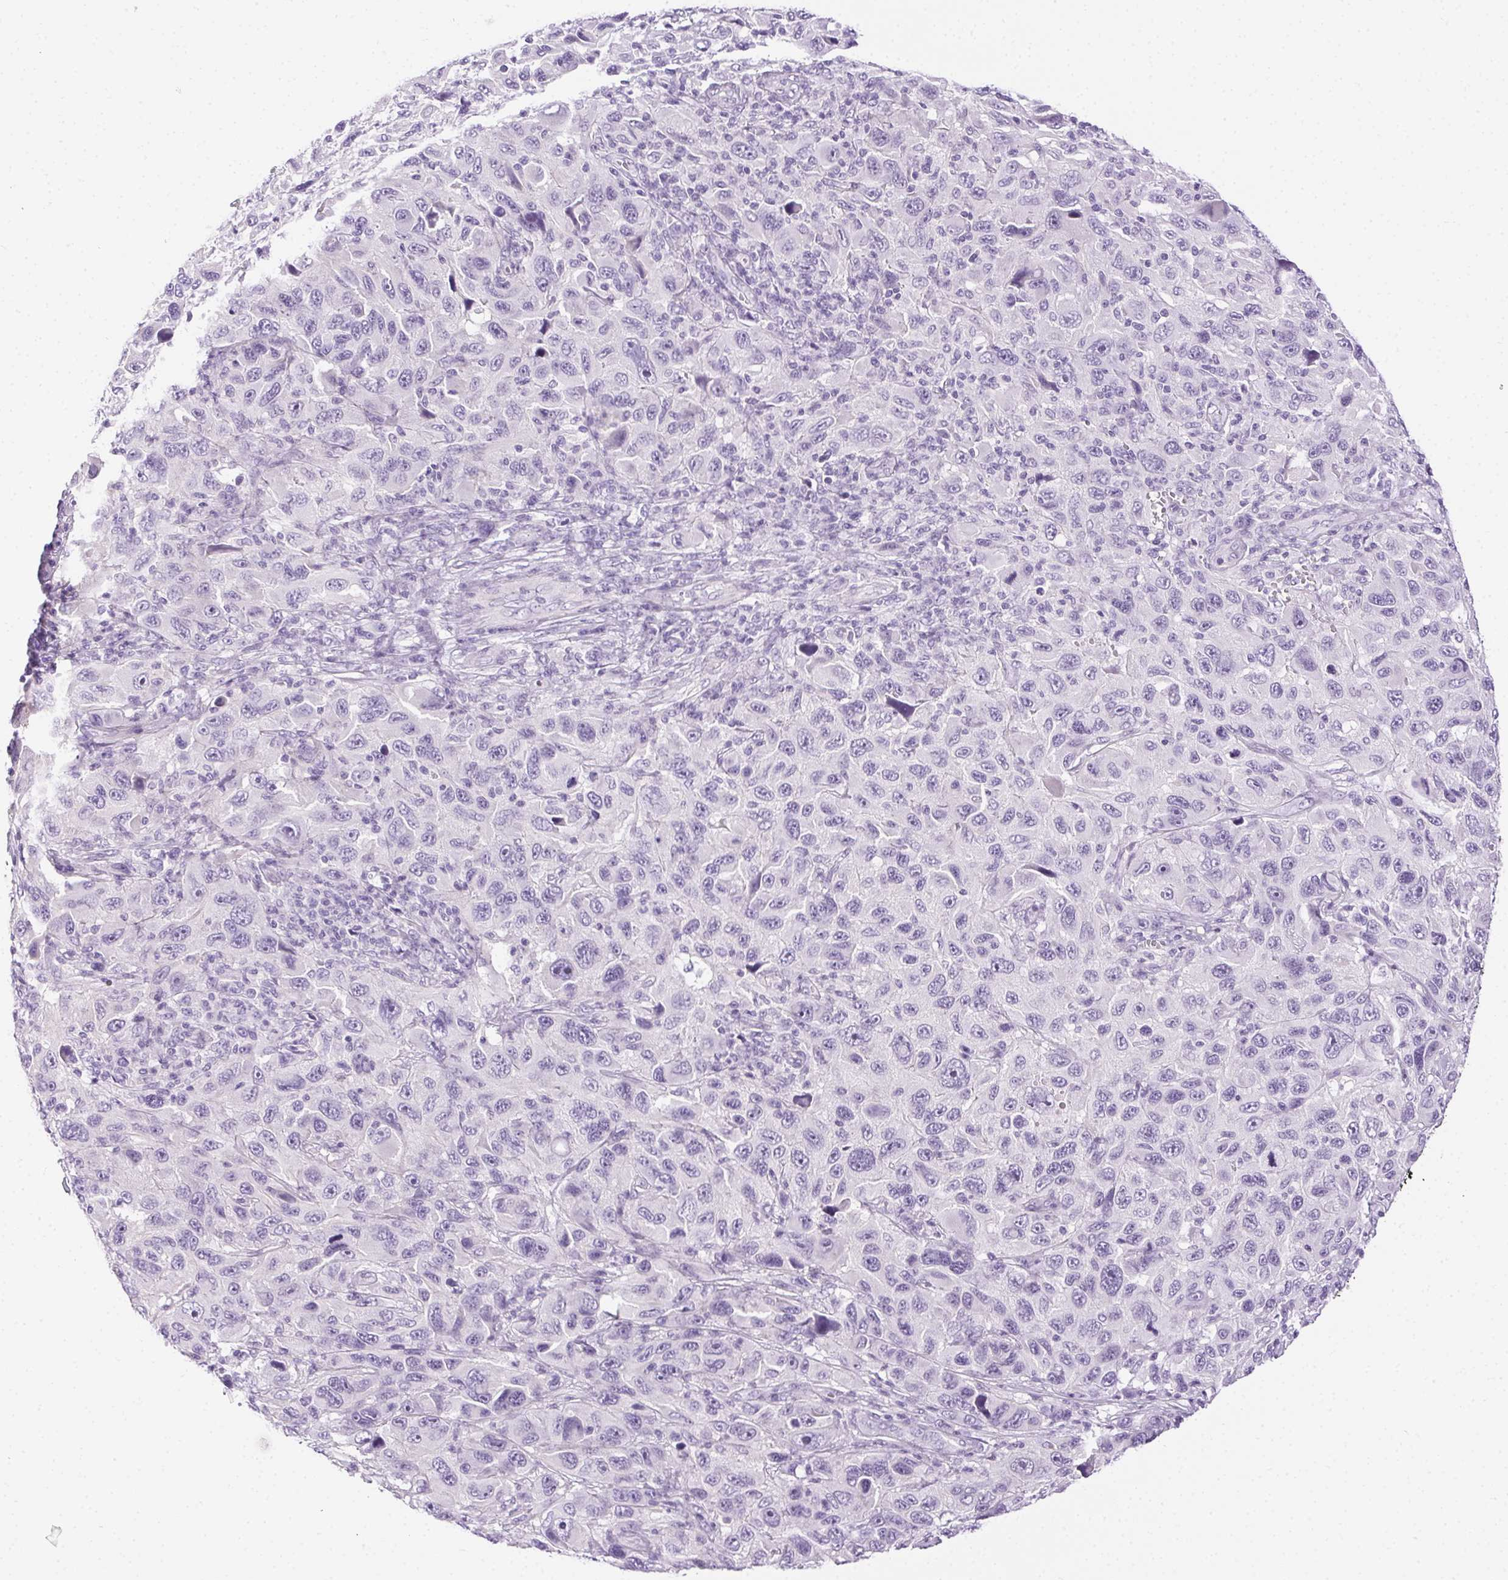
{"staining": {"intensity": "negative", "quantity": "none", "location": "none"}, "tissue": "melanoma", "cell_type": "Tumor cells", "image_type": "cancer", "snomed": [{"axis": "morphology", "description": "Malignant melanoma, NOS"}, {"axis": "topography", "description": "Skin"}], "caption": "The immunohistochemistry photomicrograph has no significant expression in tumor cells of melanoma tissue.", "gene": "C20orf85", "patient": {"sex": "male", "age": 53}}